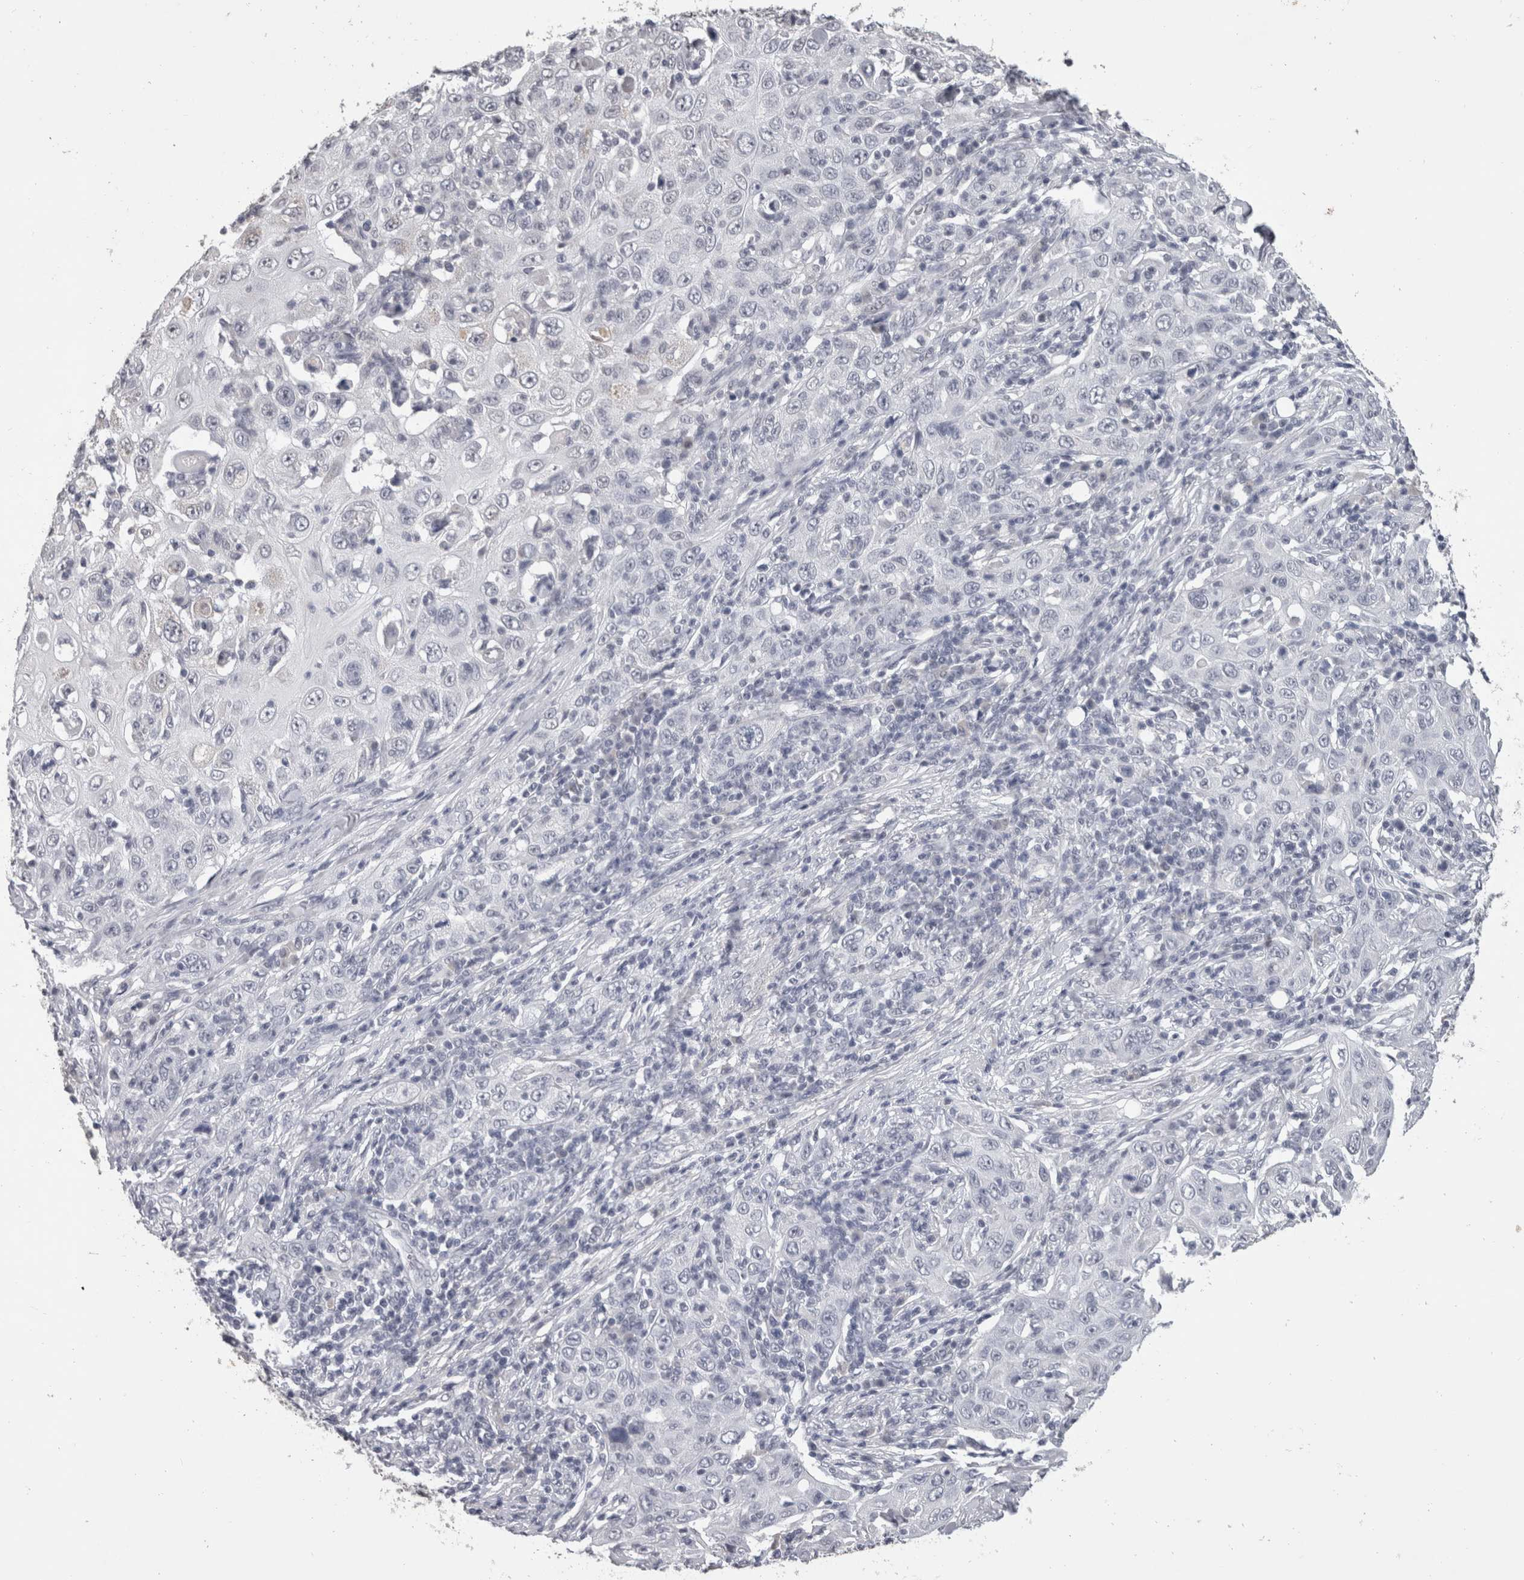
{"staining": {"intensity": "negative", "quantity": "none", "location": "none"}, "tissue": "skin cancer", "cell_type": "Tumor cells", "image_type": "cancer", "snomed": [{"axis": "morphology", "description": "Squamous cell carcinoma, NOS"}, {"axis": "topography", "description": "Skin"}], "caption": "Protein analysis of skin squamous cell carcinoma reveals no significant expression in tumor cells. (DAB immunohistochemistry with hematoxylin counter stain).", "gene": "DDX17", "patient": {"sex": "female", "age": 88}}